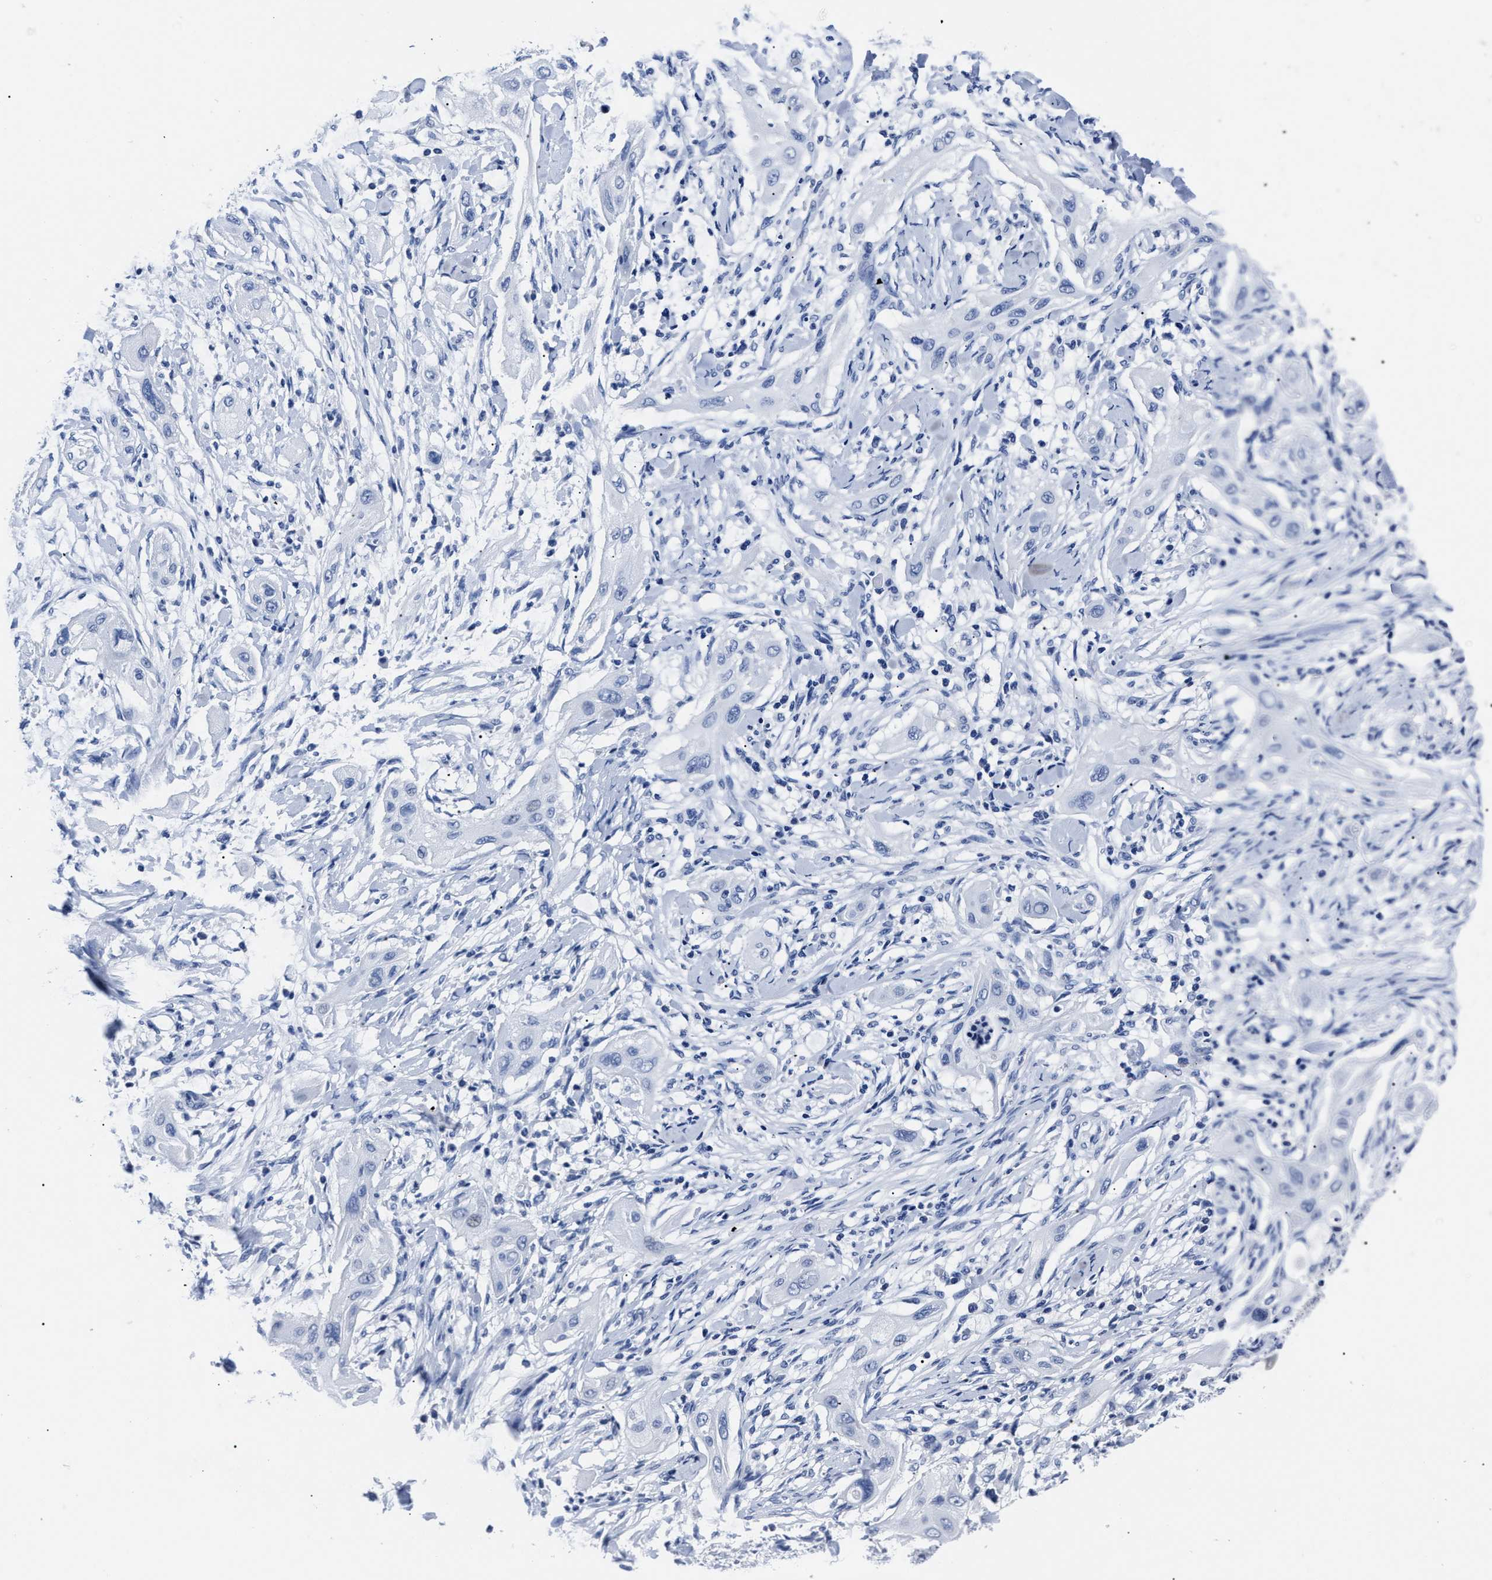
{"staining": {"intensity": "negative", "quantity": "none", "location": "none"}, "tissue": "lung cancer", "cell_type": "Tumor cells", "image_type": "cancer", "snomed": [{"axis": "morphology", "description": "Squamous cell carcinoma, NOS"}, {"axis": "topography", "description": "Lung"}], "caption": "An image of human lung squamous cell carcinoma is negative for staining in tumor cells. (Immunohistochemistry, brightfield microscopy, high magnification).", "gene": "ALPG", "patient": {"sex": "female", "age": 47}}